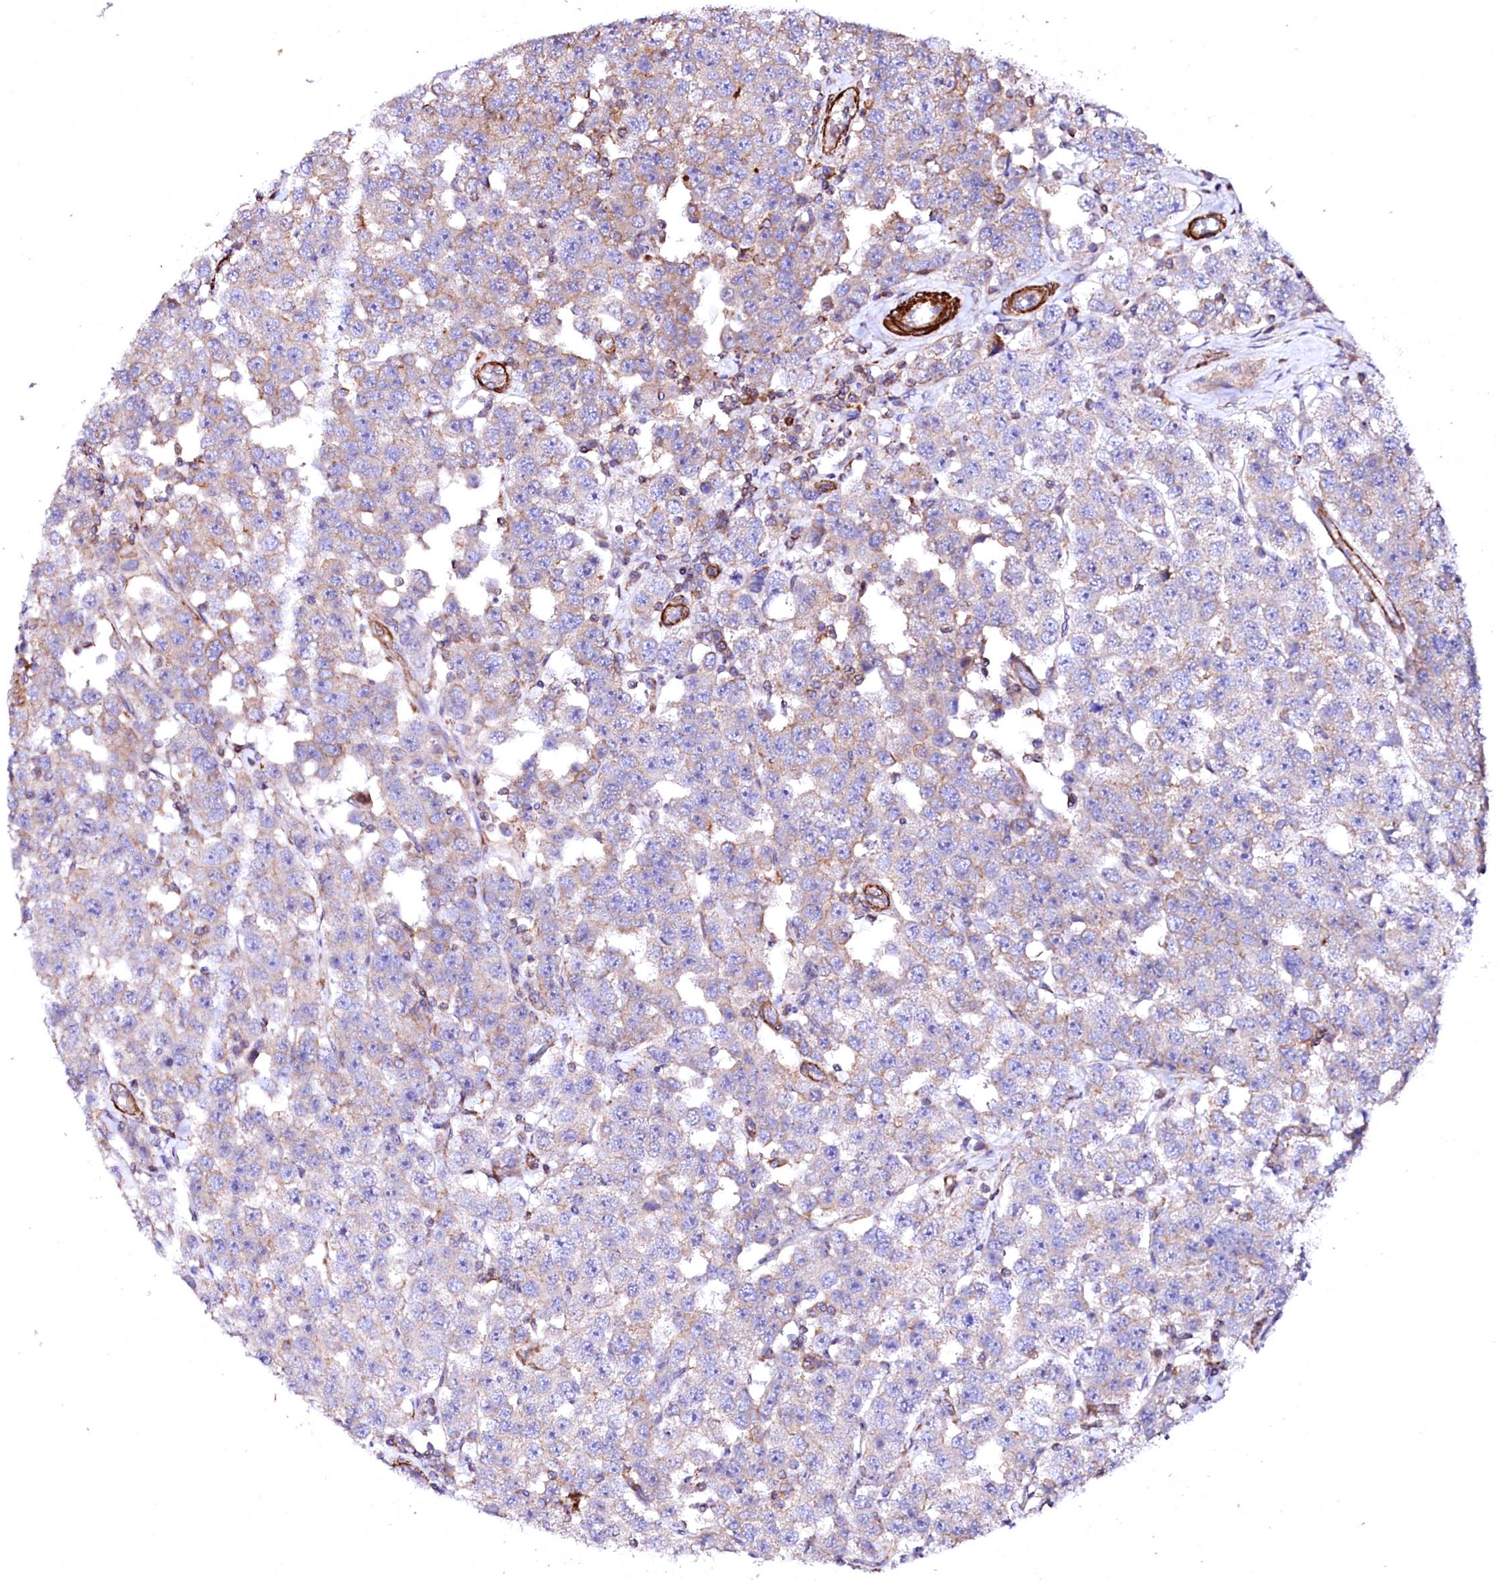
{"staining": {"intensity": "weak", "quantity": "25%-75%", "location": "cytoplasmic/membranous"}, "tissue": "testis cancer", "cell_type": "Tumor cells", "image_type": "cancer", "snomed": [{"axis": "morphology", "description": "Seminoma, NOS"}, {"axis": "topography", "description": "Testis"}], "caption": "IHC (DAB (3,3'-diaminobenzidine)) staining of testis cancer demonstrates weak cytoplasmic/membranous protein positivity in about 25%-75% of tumor cells. The staining was performed using DAB, with brown indicating positive protein expression. Nuclei are stained blue with hematoxylin.", "gene": "GPR176", "patient": {"sex": "male", "age": 28}}